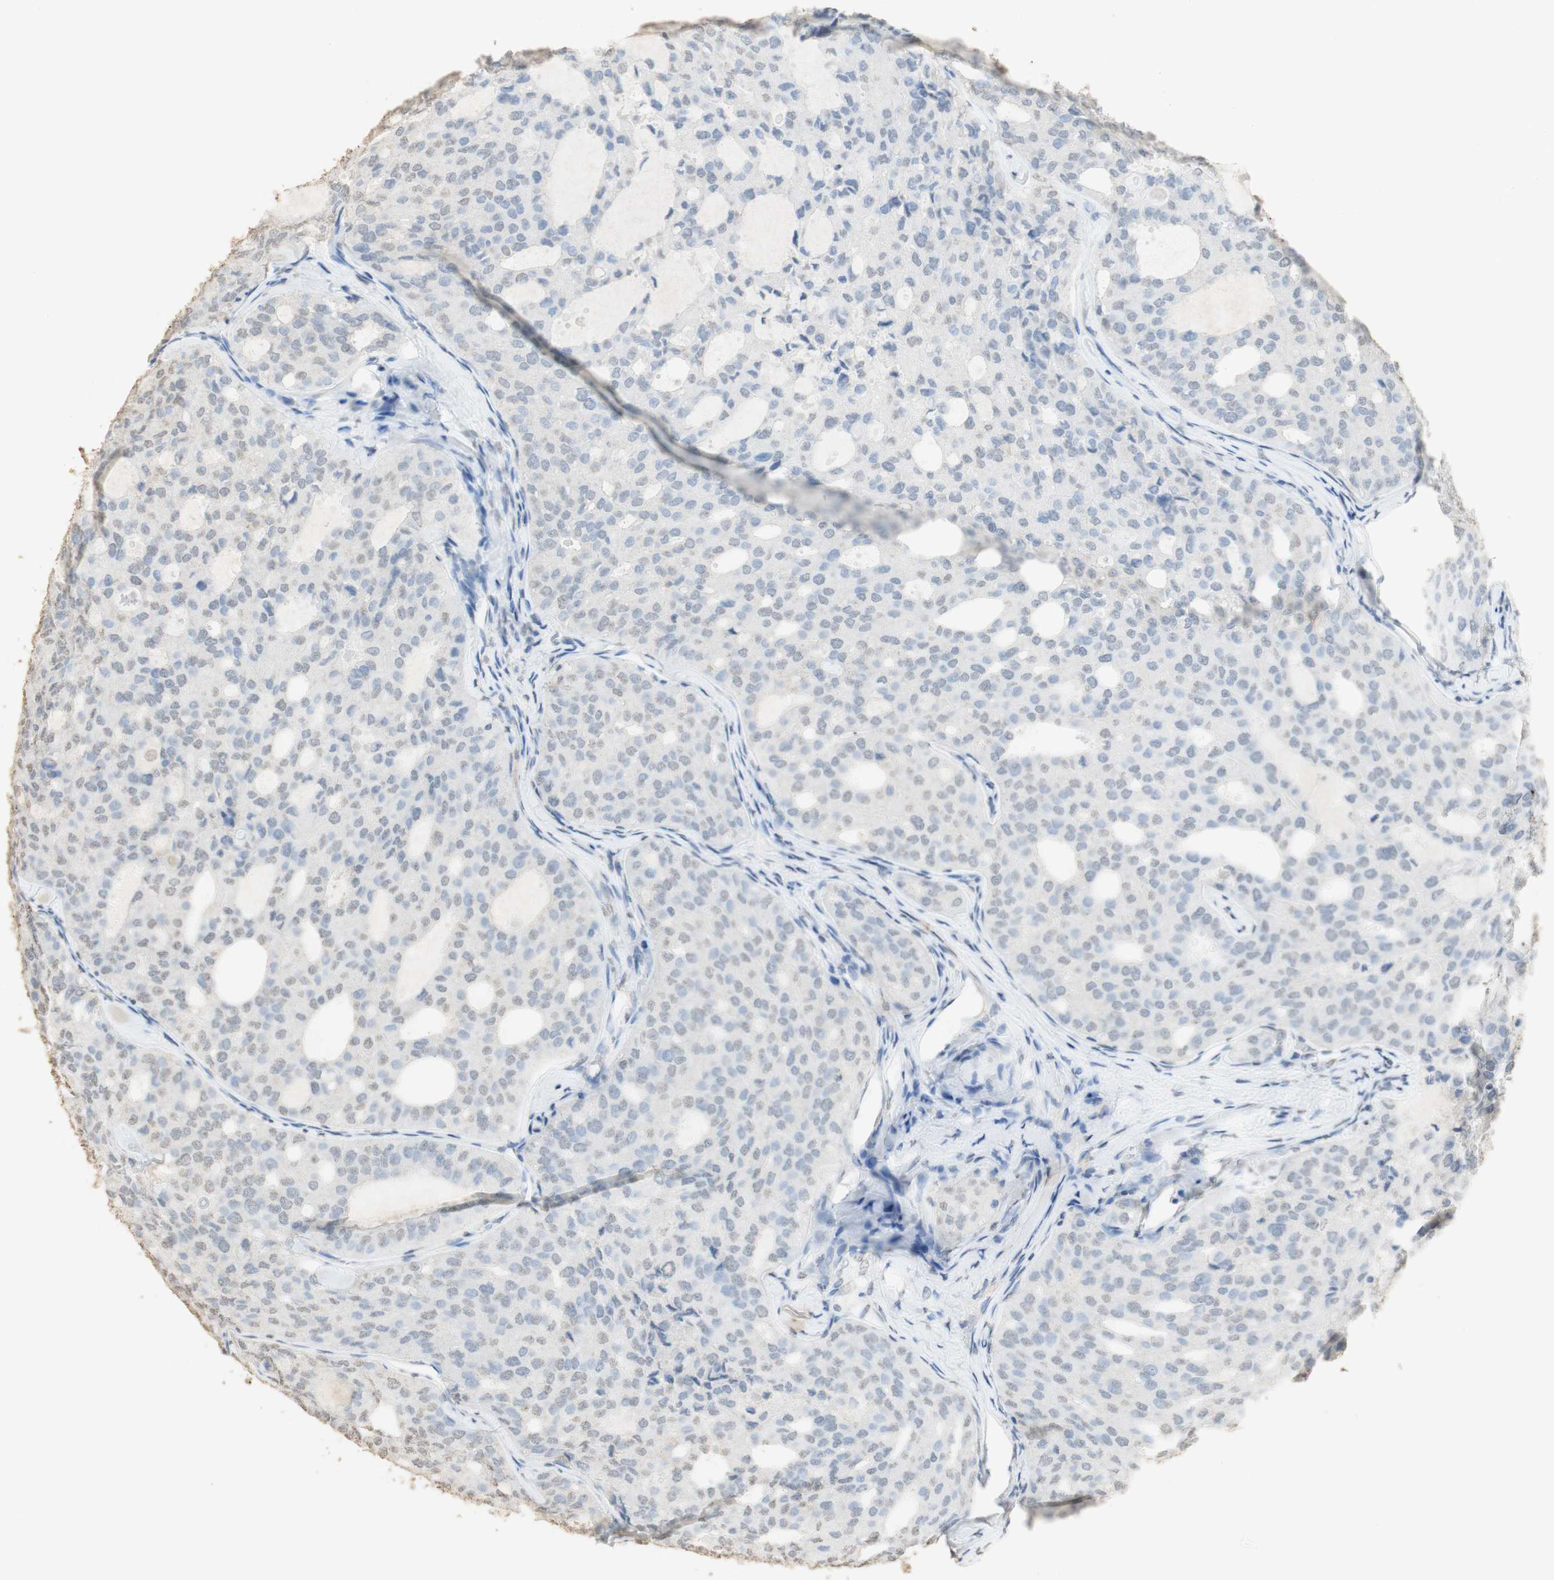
{"staining": {"intensity": "weak", "quantity": "25%-75%", "location": "cytoplasmic/membranous,nuclear"}, "tissue": "thyroid cancer", "cell_type": "Tumor cells", "image_type": "cancer", "snomed": [{"axis": "morphology", "description": "Follicular adenoma carcinoma, NOS"}, {"axis": "topography", "description": "Thyroid gland"}], "caption": "The histopathology image displays a brown stain indicating the presence of a protein in the cytoplasmic/membranous and nuclear of tumor cells in thyroid cancer (follicular adenoma carcinoma). The protein is stained brown, and the nuclei are stained in blue (DAB IHC with brightfield microscopy, high magnification).", "gene": "L1CAM", "patient": {"sex": "male", "age": 75}}